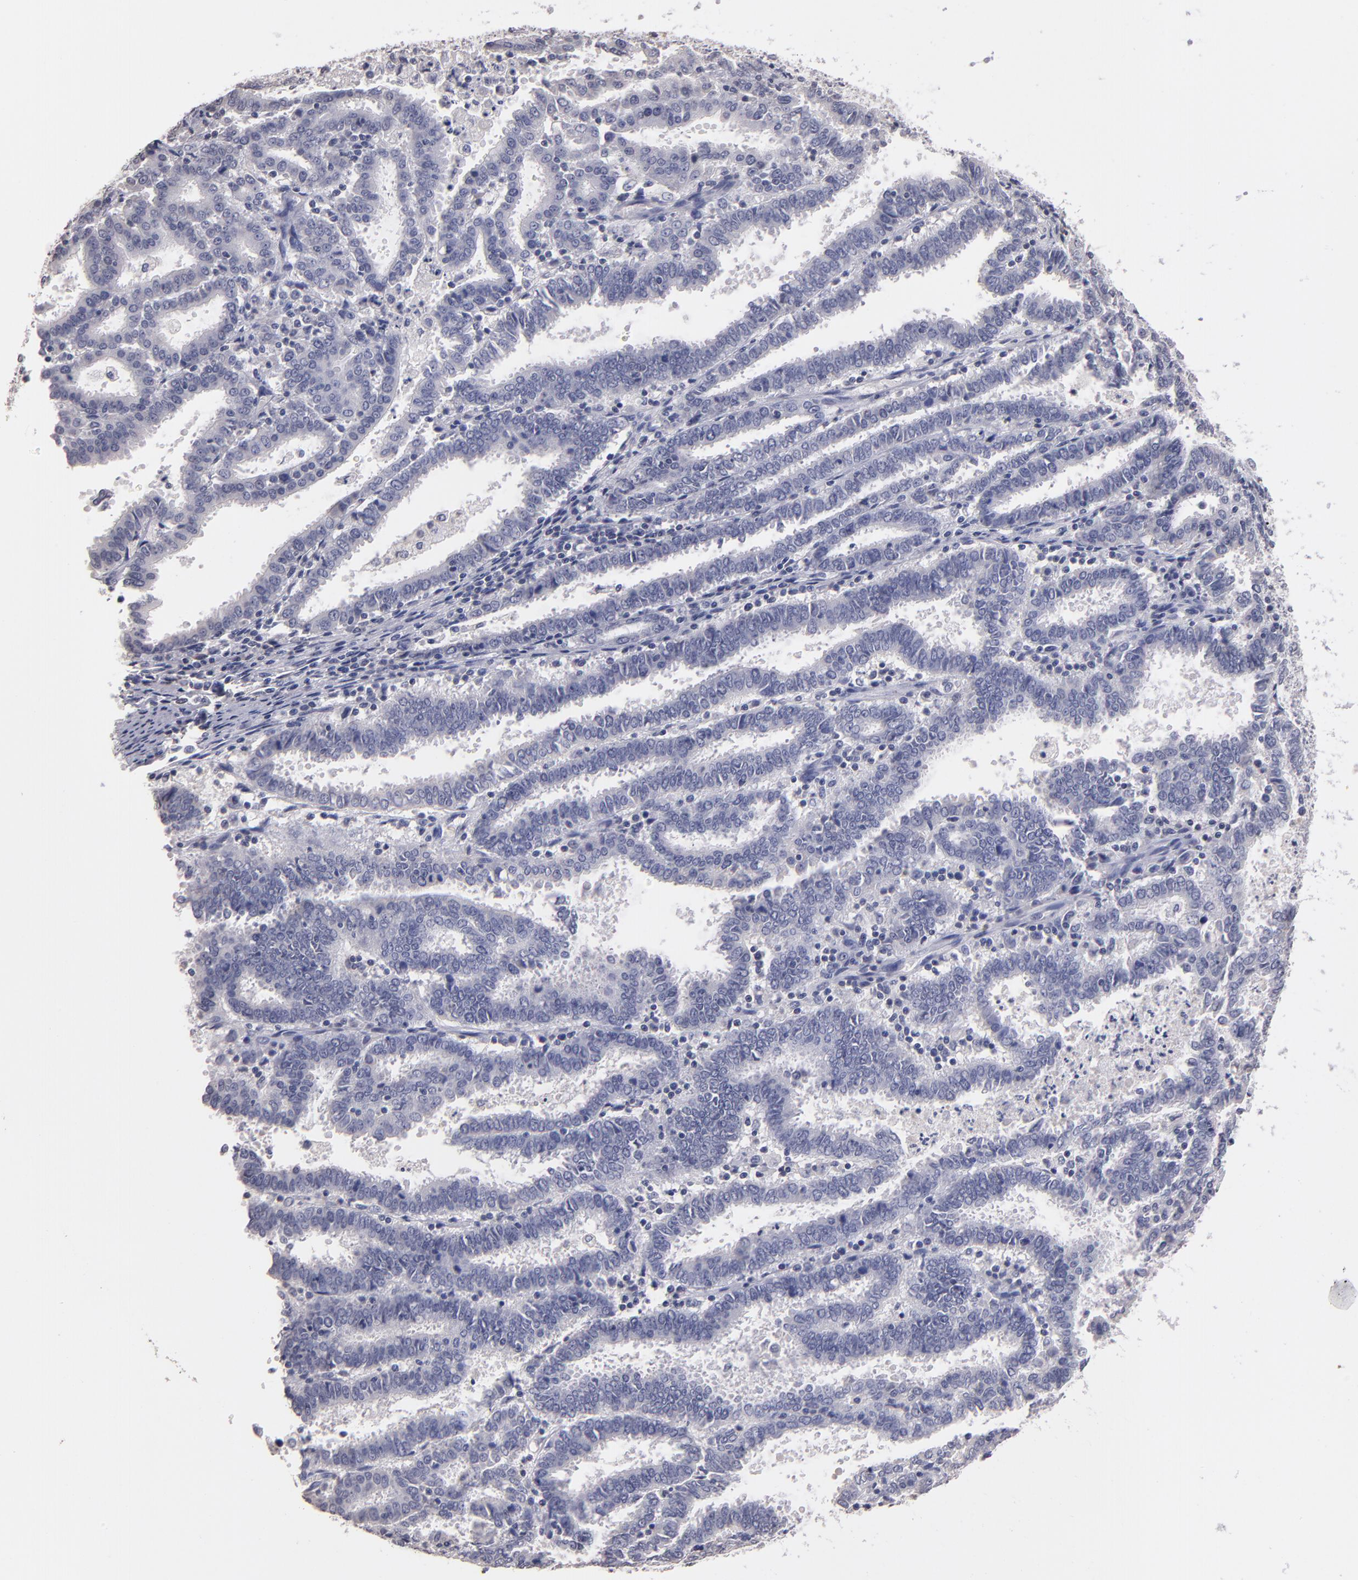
{"staining": {"intensity": "negative", "quantity": "none", "location": "none"}, "tissue": "endometrial cancer", "cell_type": "Tumor cells", "image_type": "cancer", "snomed": [{"axis": "morphology", "description": "Adenocarcinoma, NOS"}, {"axis": "topography", "description": "Uterus"}], "caption": "Tumor cells show no significant positivity in adenocarcinoma (endometrial). (DAB immunohistochemistry (IHC) visualized using brightfield microscopy, high magnification).", "gene": "SOX10", "patient": {"sex": "female", "age": 83}}